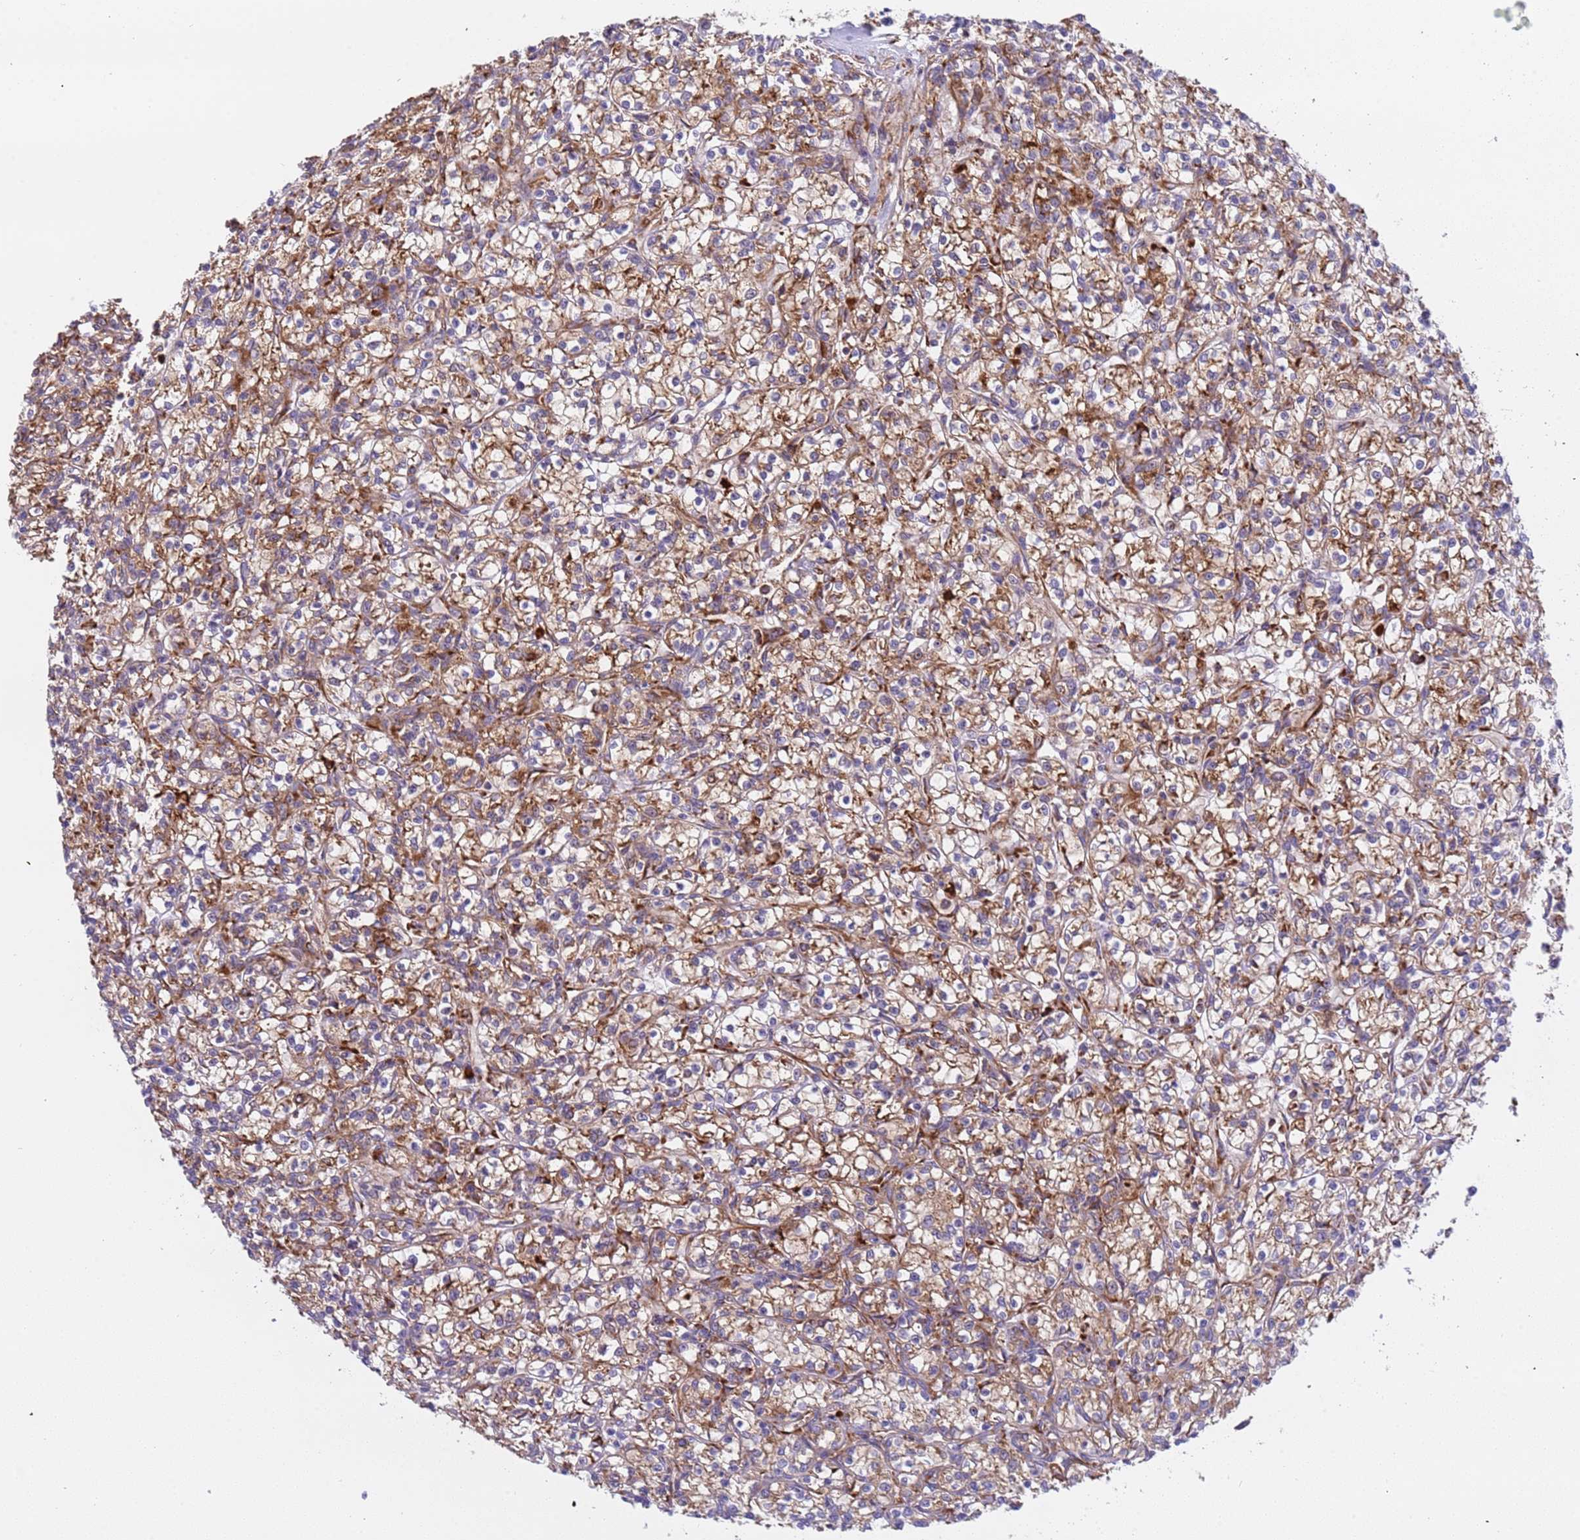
{"staining": {"intensity": "moderate", "quantity": ">75%", "location": "cytoplasmic/membranous"}, "tissue": "renal cancer", "cell_type": "Tumor cells", "image_type": "cancer", "snomed": [{"axis": "morphology", "description": "Adenocarcinoma, NOS"}, {"axis": "topography", "description": "Kidney"}], "caption": "High-magnification brightfield microscopy of renal adenocarcinoma stained with DAB (3,3'-diaminobenzidine) (brown) and counterstained with hematoxylin (blue). tumor cells exhibit moderate cytoplasmic/membranous expression is appreciated in approximately>75% of cells.", "gene": "RPL36", "patient": {"sex": "female", "age": 59}}